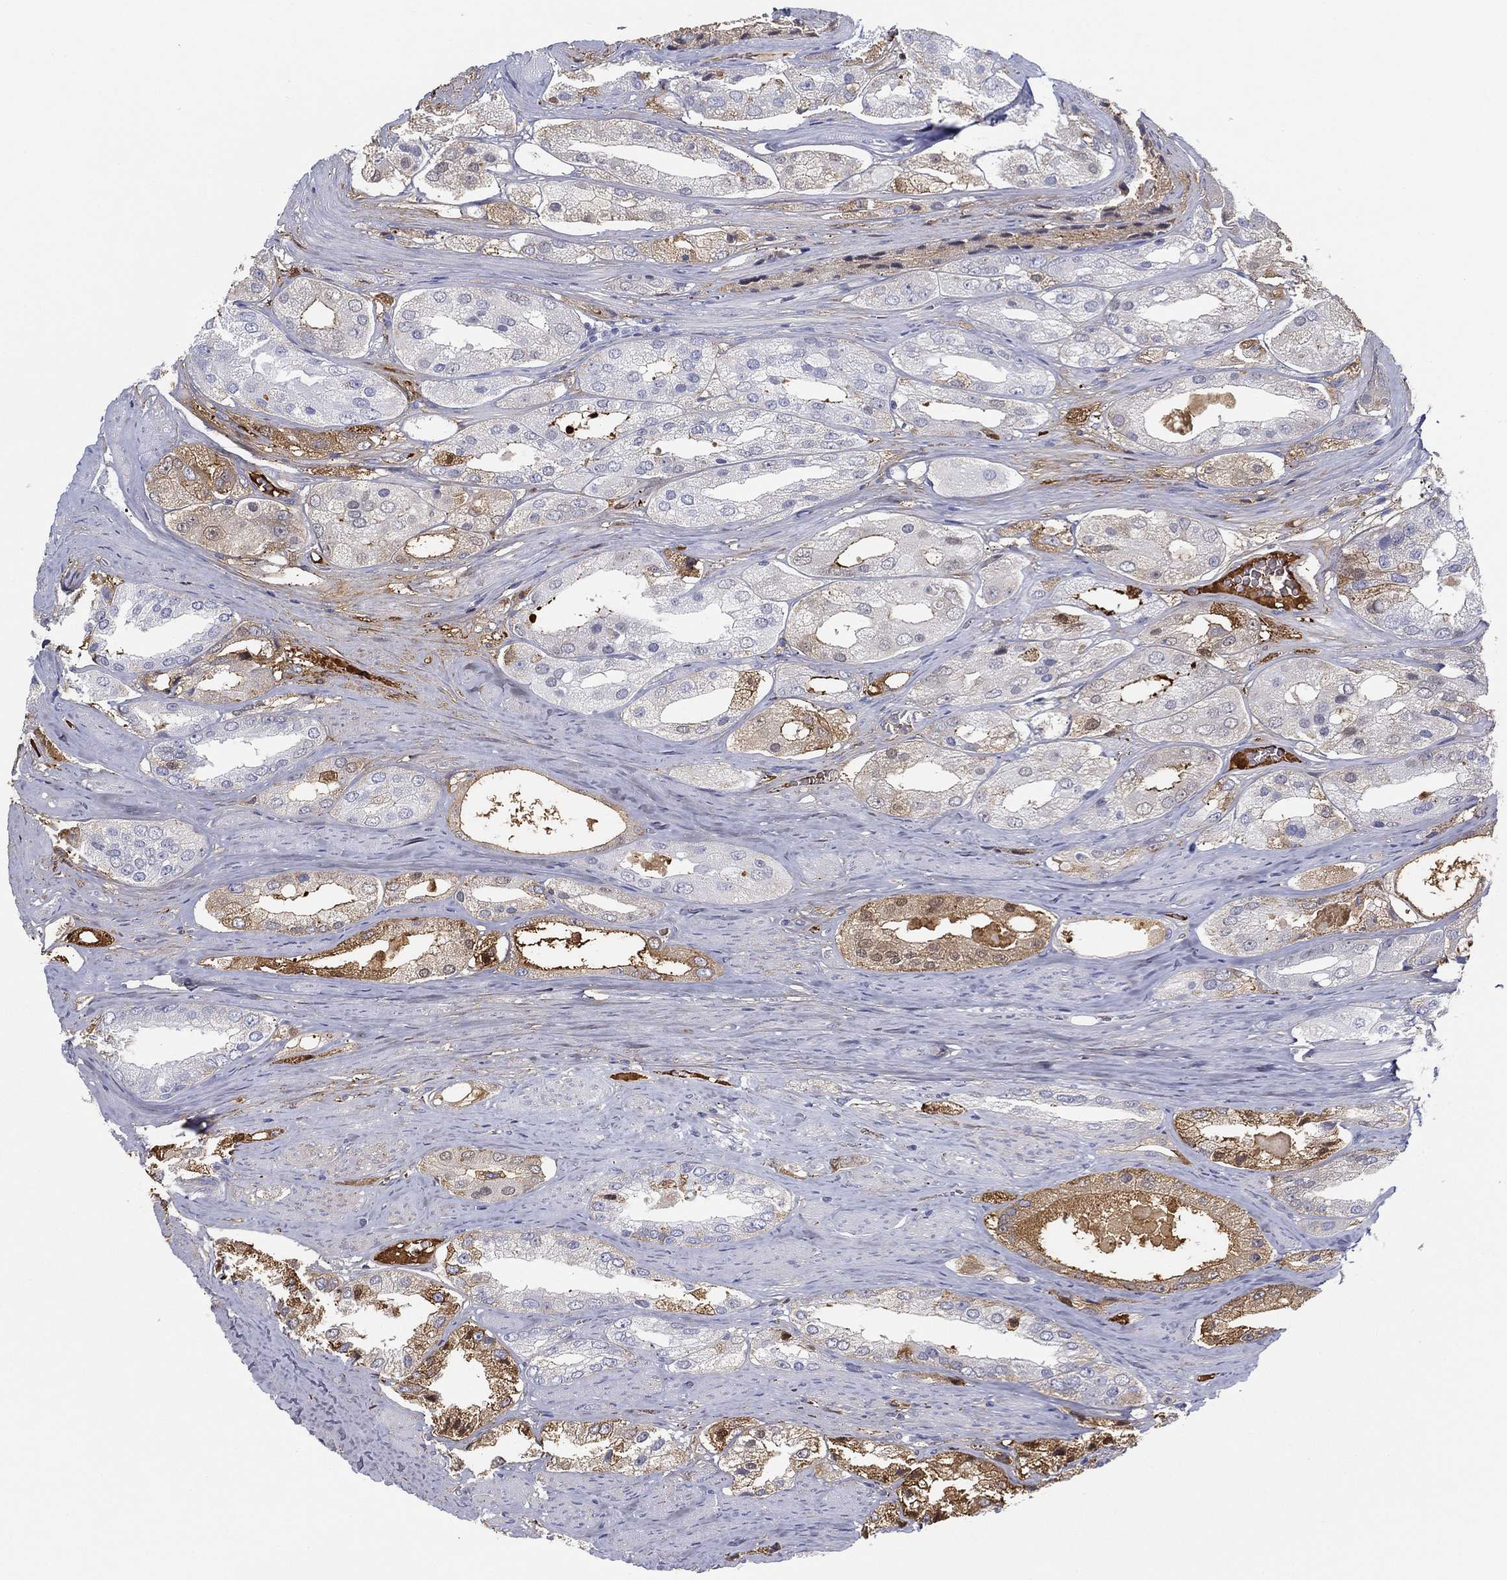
{"staining": {"intensity": "strong", "quantity": "<25%", "location": "cytoplasmic/membranous"}, "tissue": "prostate cancer", "cell_type": "Tumor cells", "image_type": "cancer", "snomed": [{"axis": "morphology", "description": "Adenocarcinoma, Low grade"}, {"axis": "topography", "description": "Prostate"}], "caption": "Prostate cancer (low-grade adenocarcinoma) tissue shows strong cytoplasmic/membranous staining in approximately <25% of tumor cells, visualized by immunohistochemistry.", "gene": "IFNB1", "patient": {"sex": "male", "age": 69}}